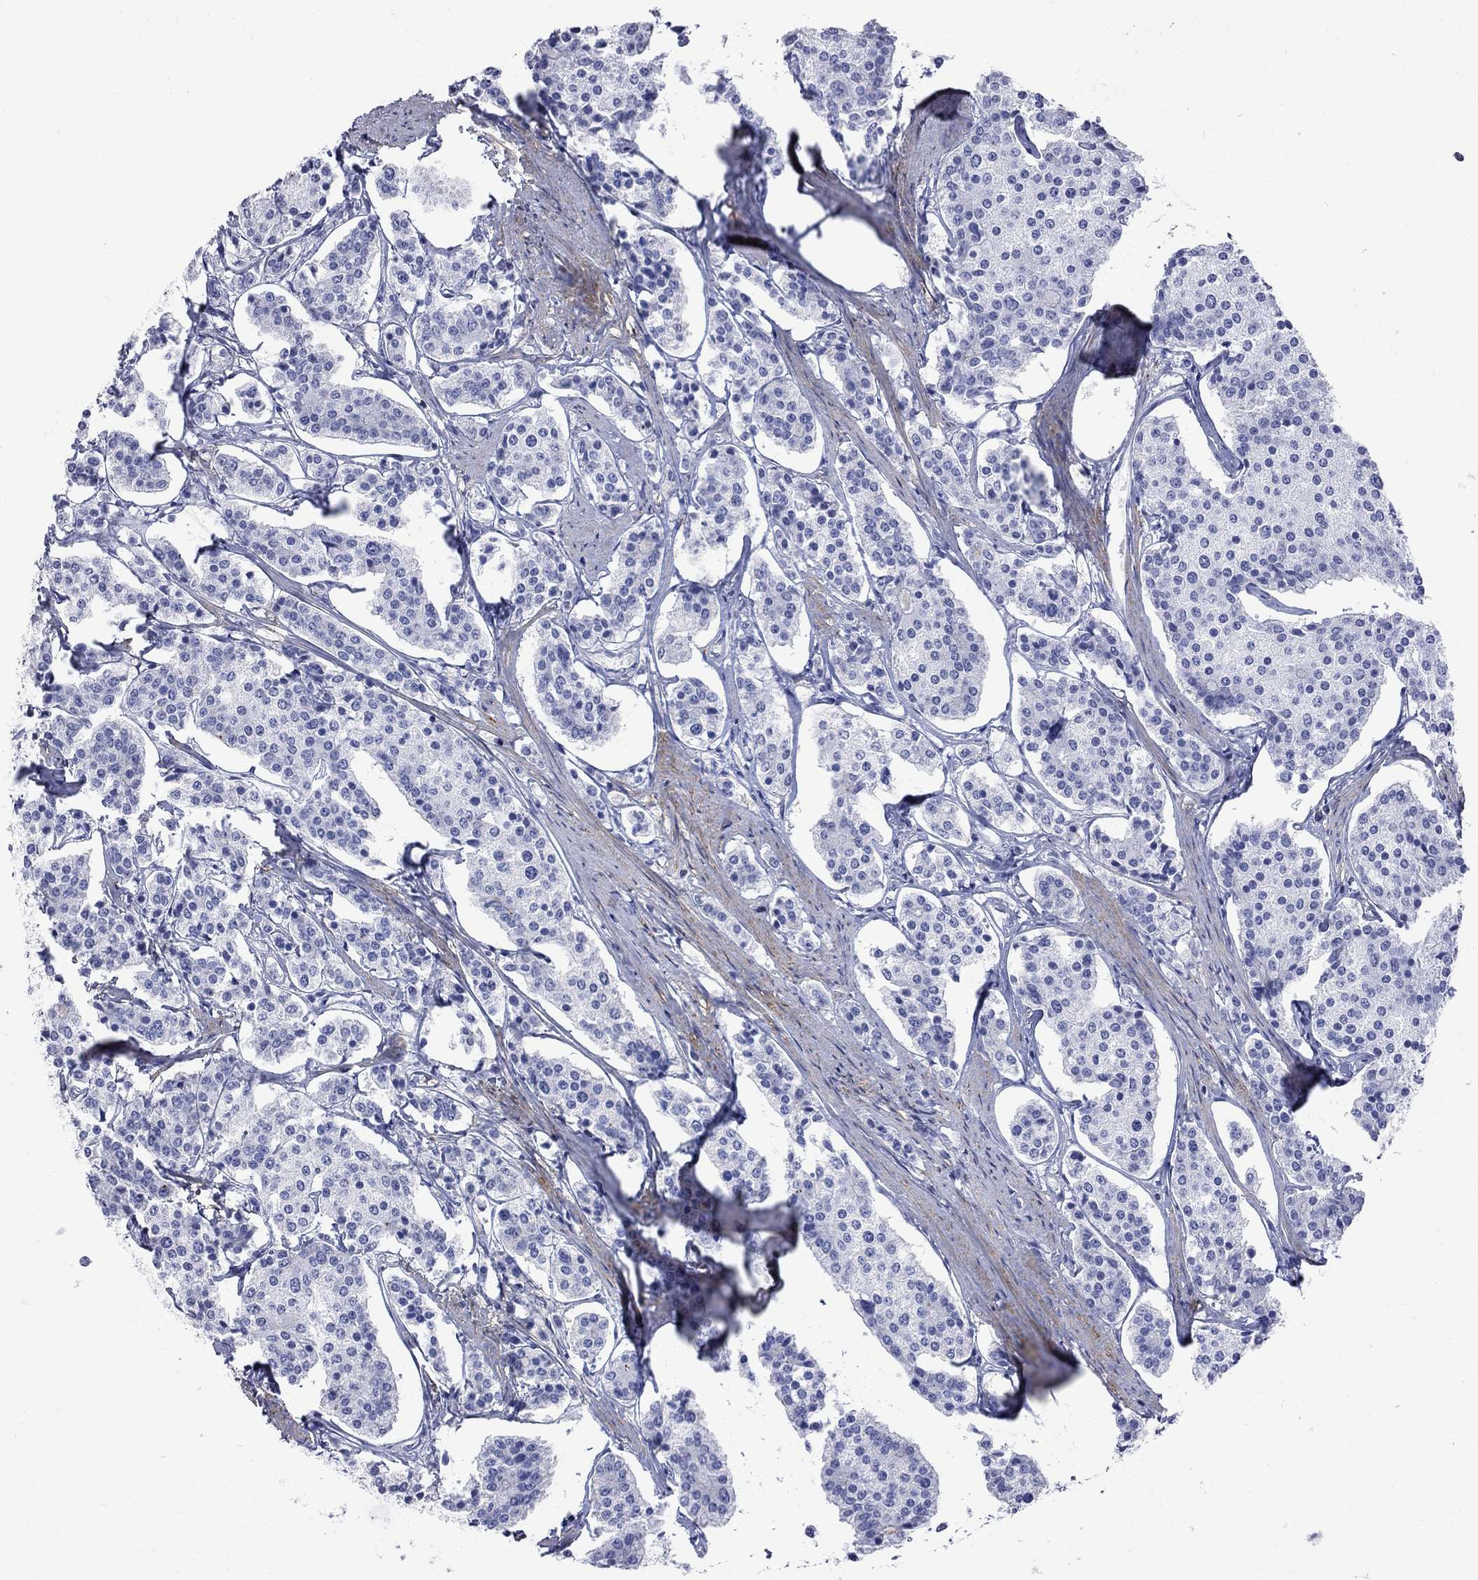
{"staining": {"intensity": "negative", "quantity": "none", "location": "none"}, "tissue": "carcinoid", "cell_type": "Tumor cells", "image_type": "cancer", "snomed": [{"axis": "morphology", "description": "Carcinoid, malignant, NOS"}, {"axis": "topography", "description": "Small intestine"}], "caption": "Tumor cells are negative for brown protein staining in carcinoid.", "gene": "S100A3", "patient": {"sex": "female", "age": 65}}